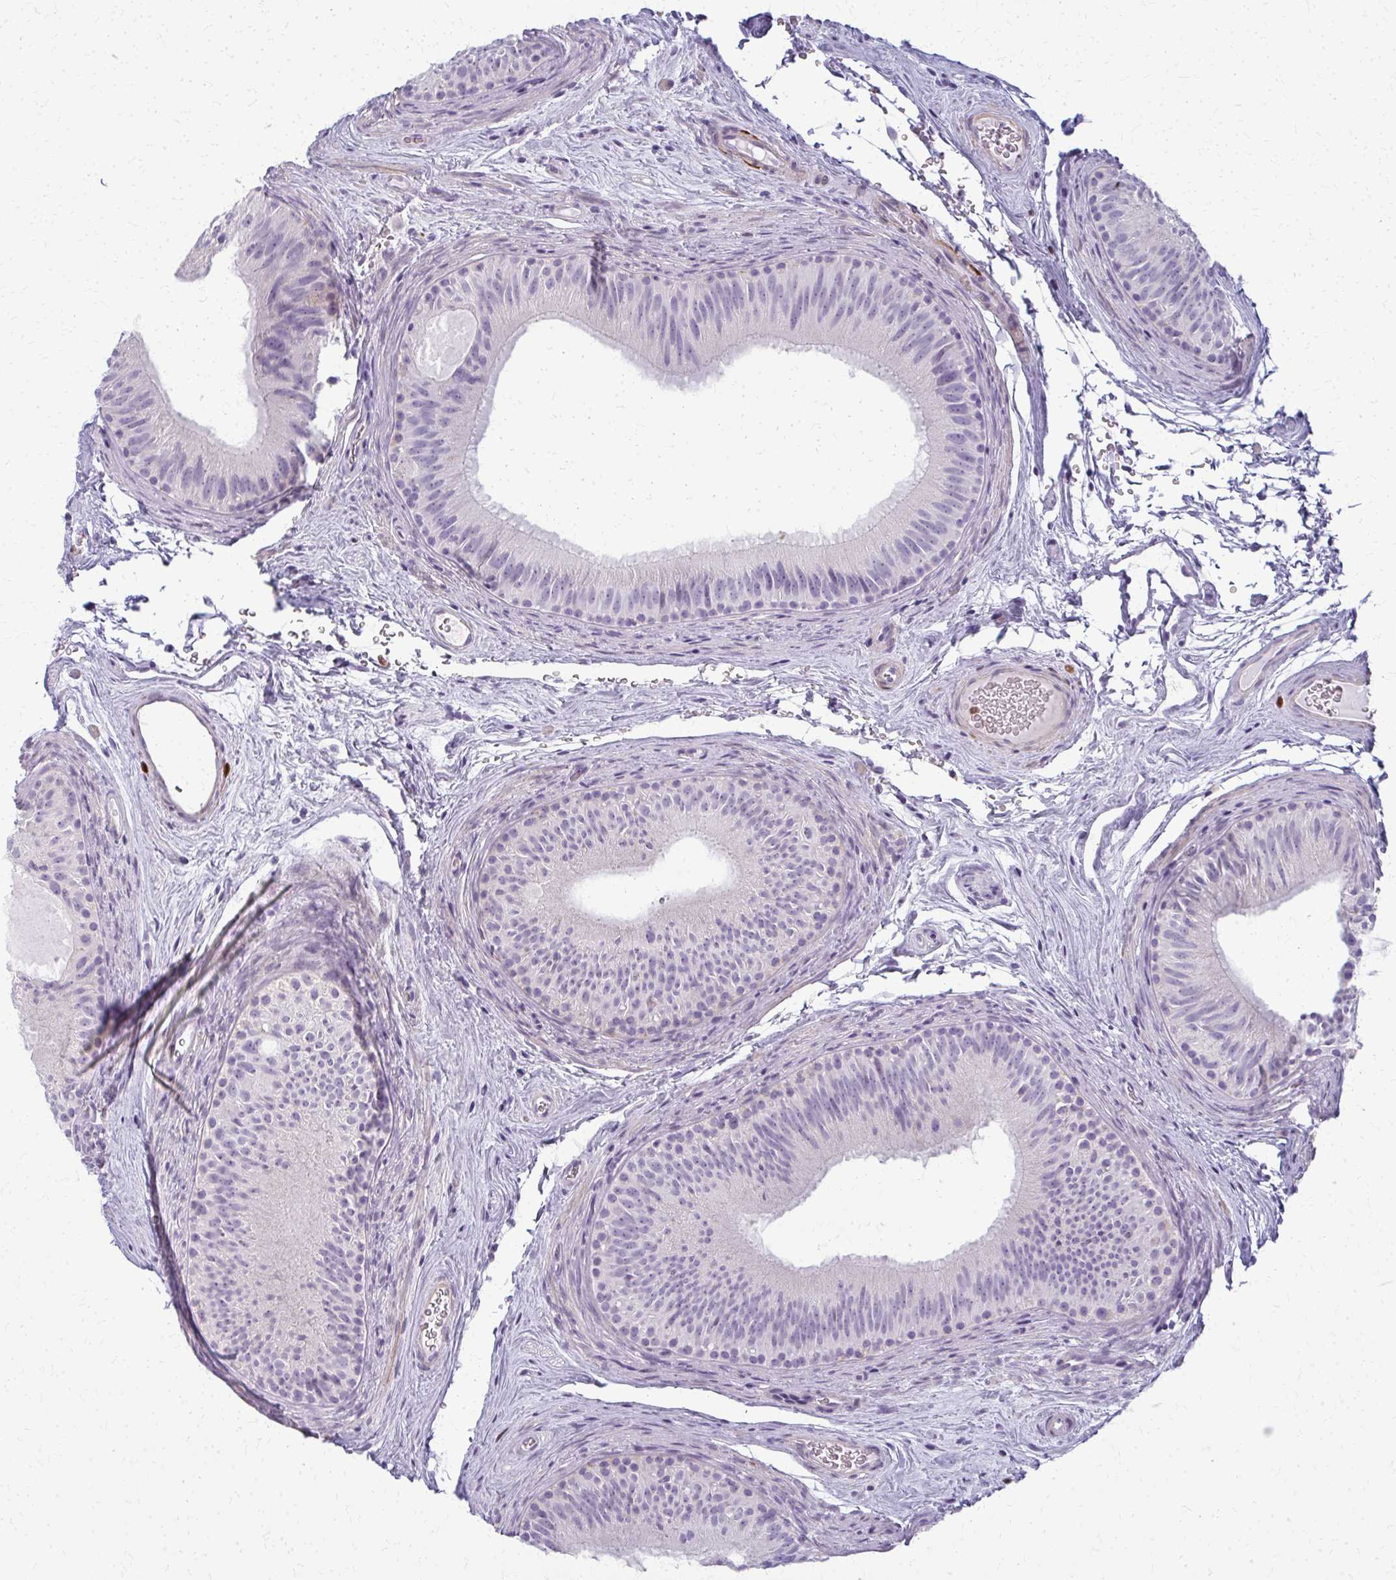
{"staining": {"intensity": "negative", "quantity": "none", "location": "none"}, "tissue": "epididymis", "cell_type": "Glandular cells", "image_type": "normal", "snomed": [{"axis": "morphology", "description": "Normal tissue, NOS"}, {"axis": "topography", "description": "Epididymis"}], "caption": "High power microscopy micrograph of an IHC photomicrograph of normal epididymis, revealing no significant positivity in glandular cells. Nuclei are stained in blue.", "gene": "CA3", "patient": {"sex": "male", "age": 44}}